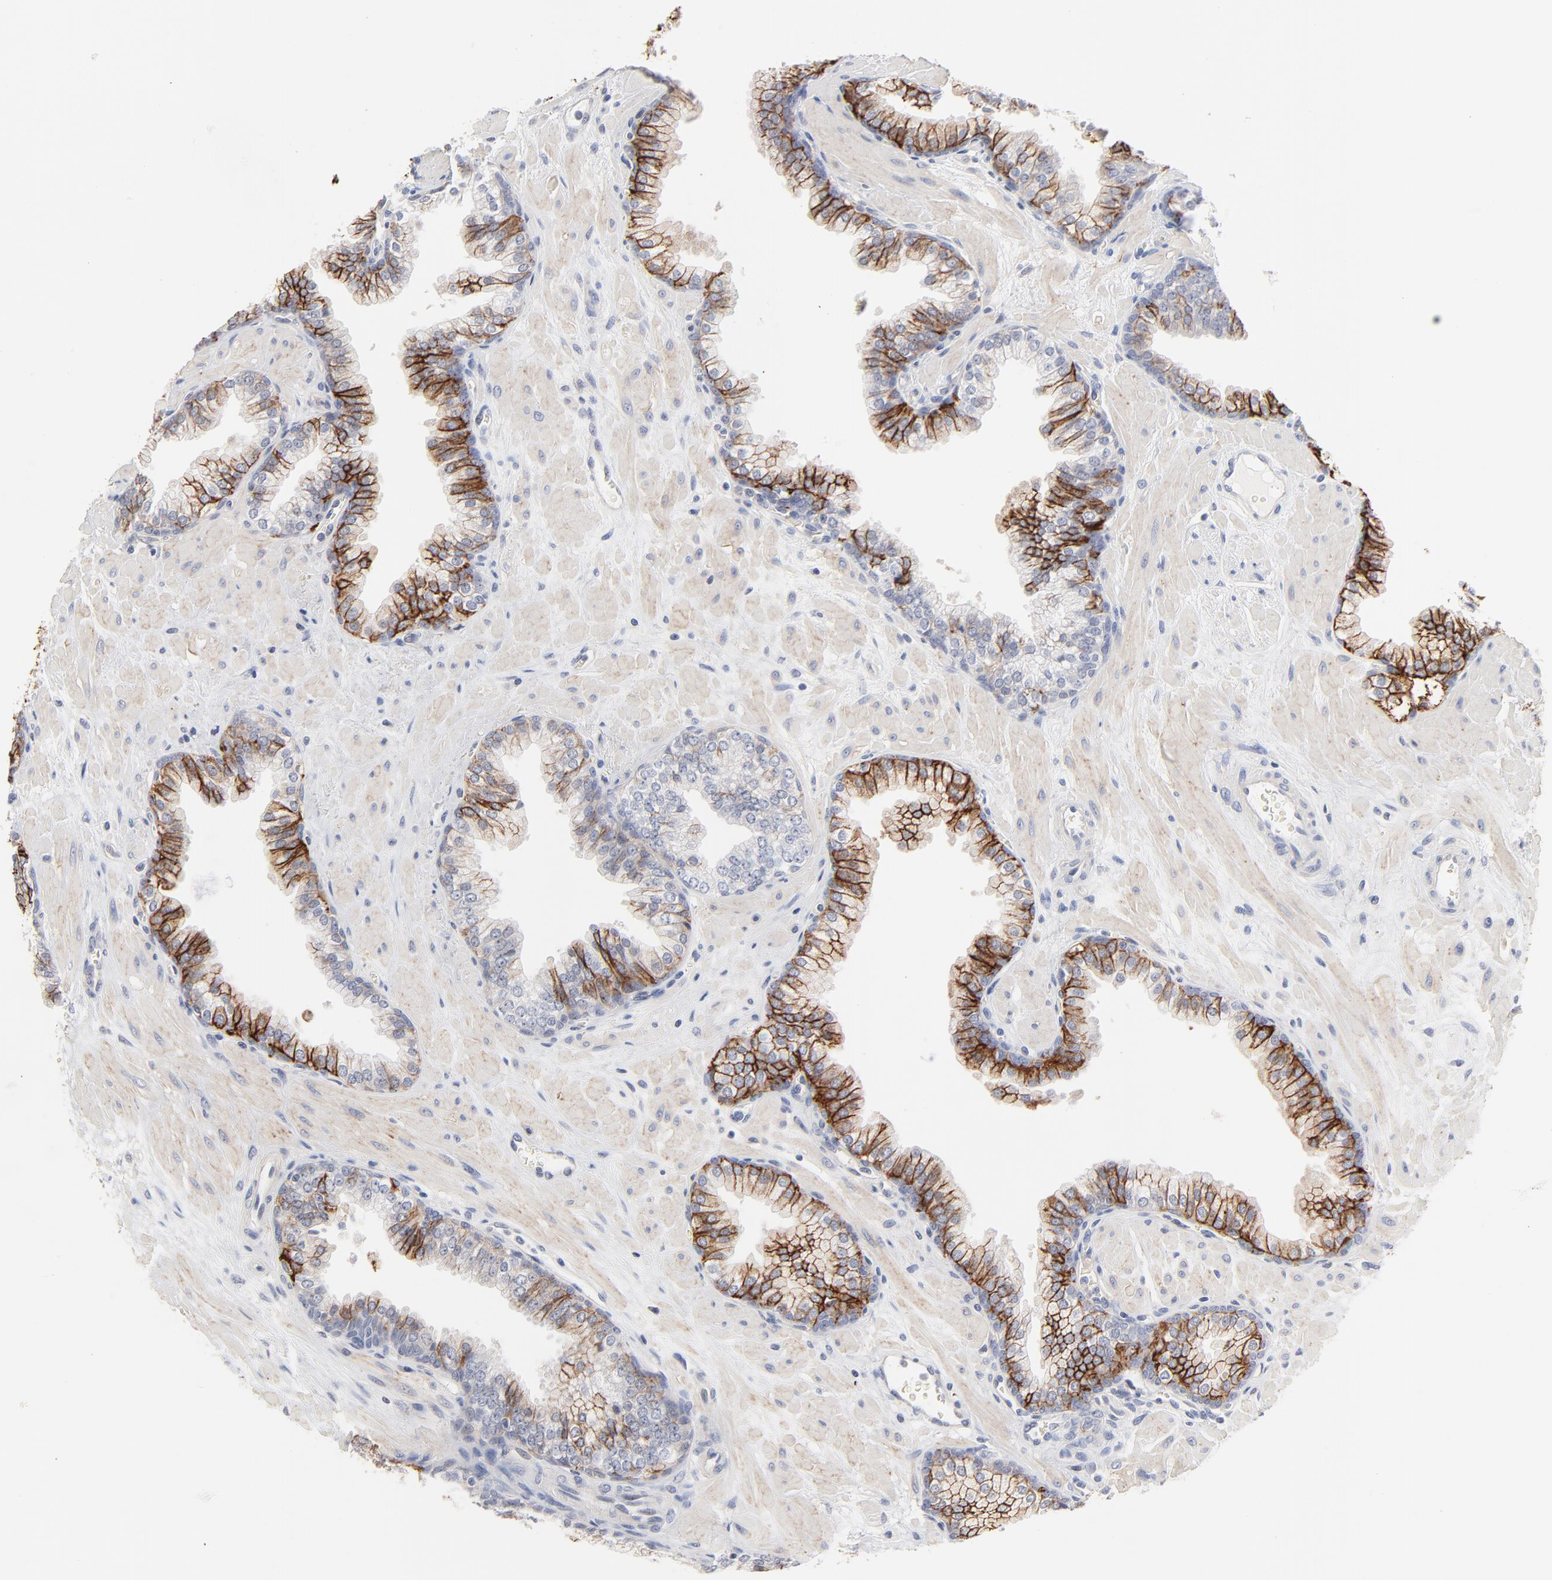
{"staining": {"intensity": "strong", "quantity": "25%-75%", "location": "cytoplasmic/membranous"}, "tissue": "prostate", "cell_type": "Glandular cells", "image_type": "normal", "snomed": [{"axis": "morphology", "description": "Normal tissue, NOS"}, {"axis": "topography", "description": "Prostate"}], "caption": "Glandular cells exhibit strong cytoplasmic/membranous staining in approximately 25%-75% of cells in unremarkable prostate.", "gene": "SLC16A1", "patient": {"sex": "male", "age": 60}}